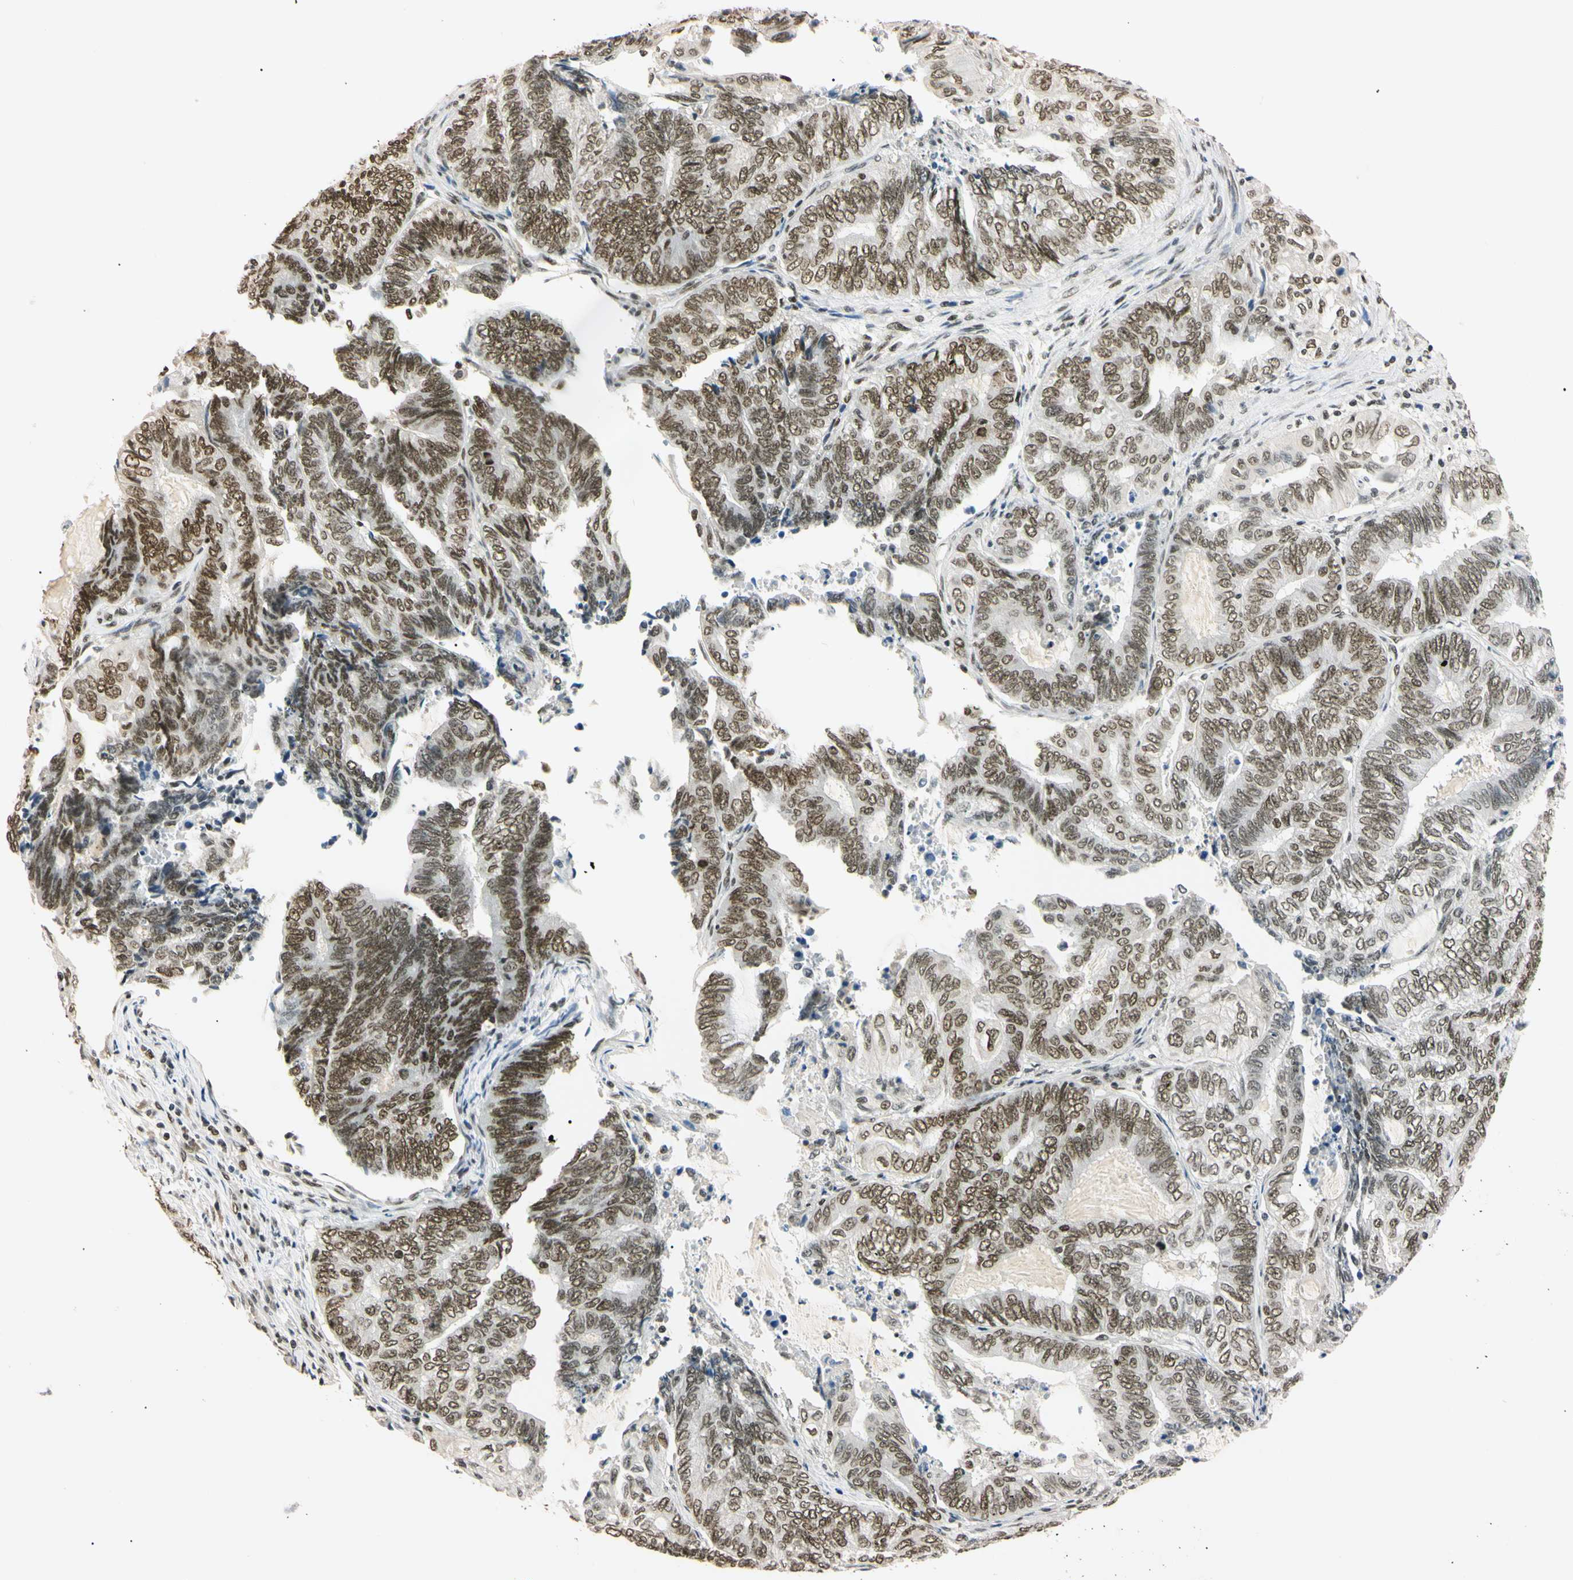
{"staining": {"intensity": "moderate", "quantity": ">75%", "location": "nuclear"}, "tissue": "endometrial cancer", "cell_type": "Tumor cells", "image_type": "cancer", "snomed": [{"axis": "morphology", "description": "Adenocarcinoma, NOS"}, {"axis": "topography", "description": "Uterus"}, {"axis": "topography", "description": "Endometrium"}], "caption": "Immunohistochemical staining of human endometrial cancer (adenocarcinoma) exhibits medium levels of moderate nuclear positivity in about >75% of tumor cells. The protein is stained brown, and the nuclei are stained in blue (DAB IHC with brightfield microscopy, high magnification).", "gene": "SMARCA5", "patient": {"sex": "female", "age": 70}}